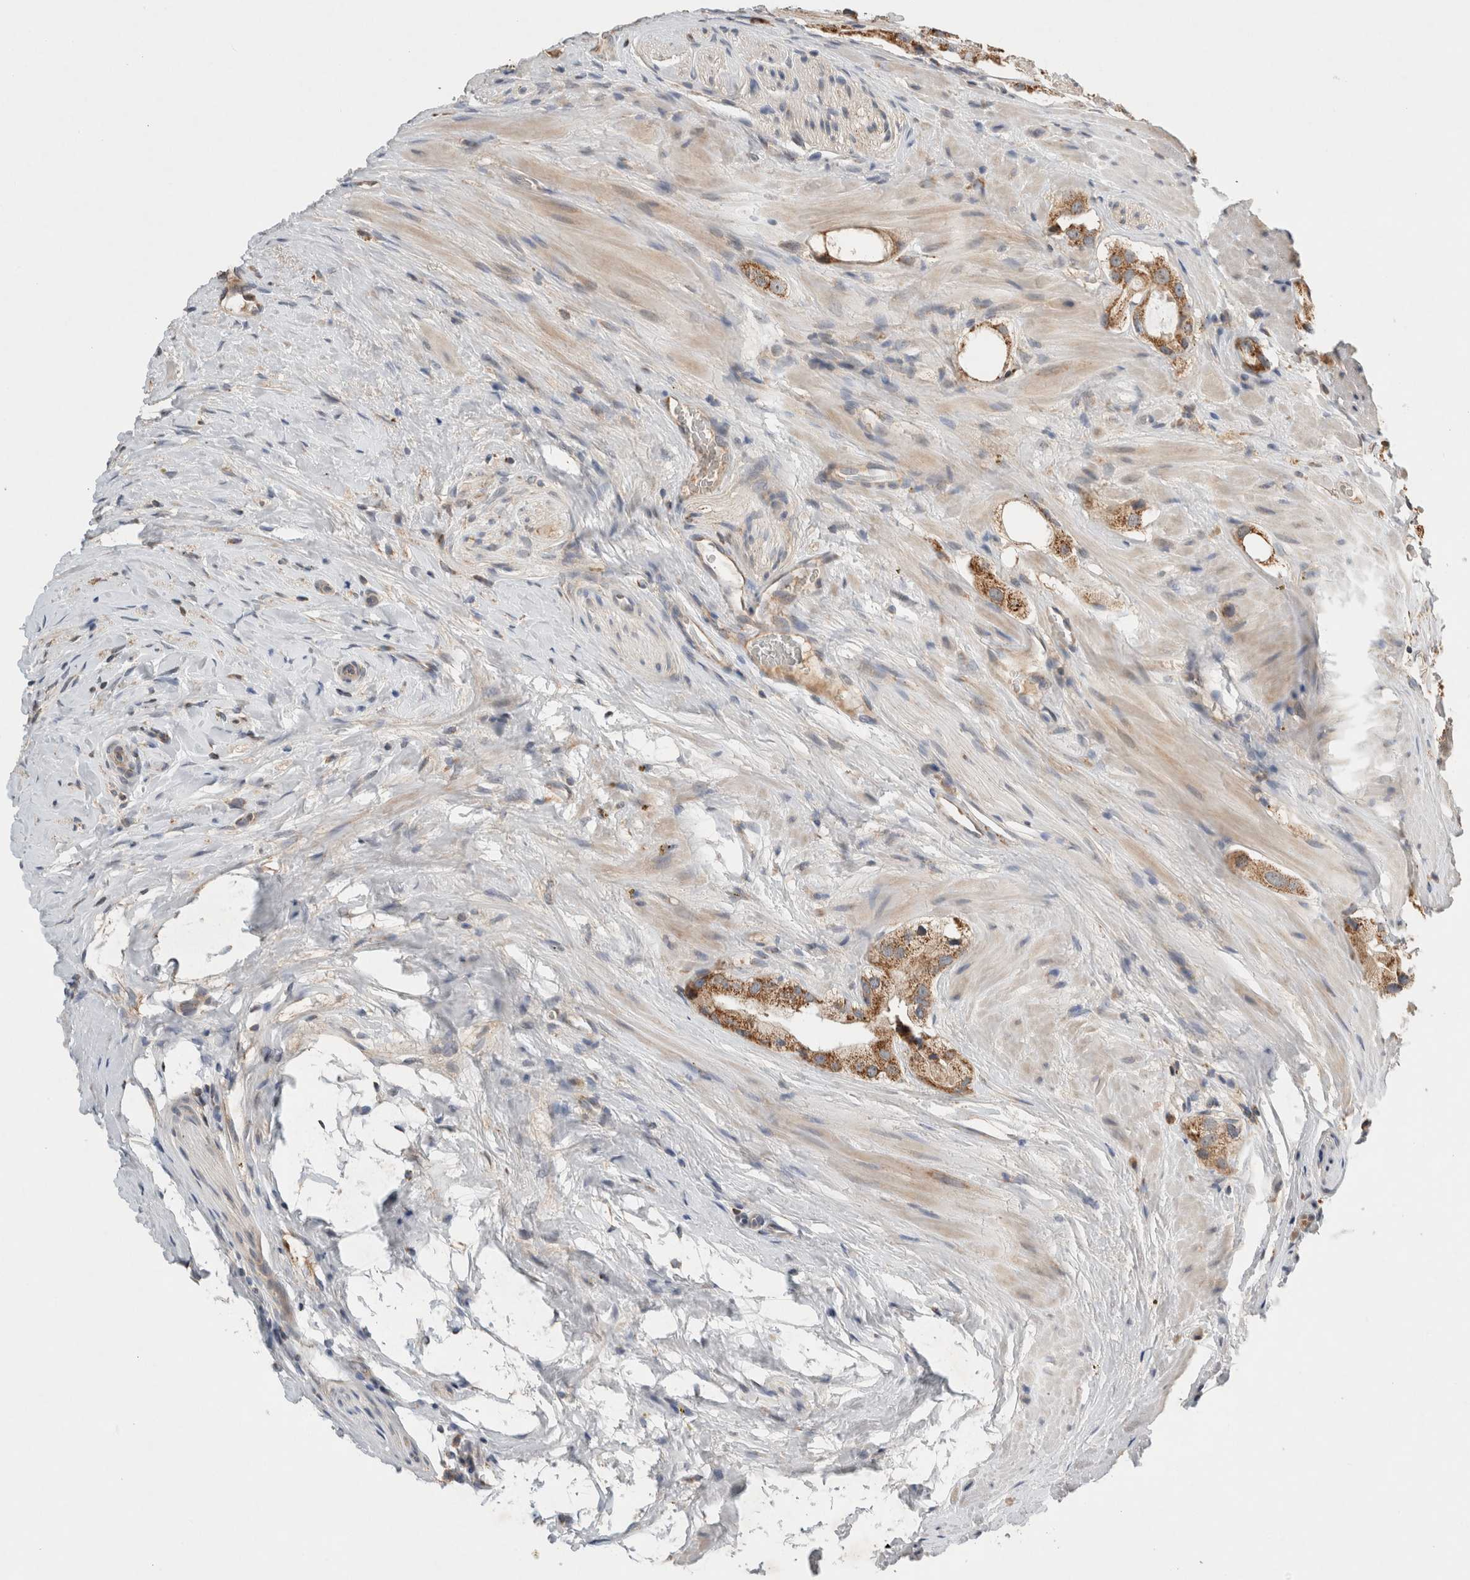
{"staining": {"intensity": "moderate", "quantity": ">75%", "location": "cytoplasmic/membranous"}, "tissue": "prostate cancer", "cell_type": "Tumor cells", "image_type": "cancer", "snomed": [{"axis": "morphology", "description": "Adenocarcinoma, High grade"}, {"axis": "topography", "description": "Prostate"}], "caption": "High-grade adenocarcinoma (prostate) stained with a protein marker displays moderate staining in tumor cells.", "gene": "AMPD1", "patient": {"sex": "male", "age": 63}}